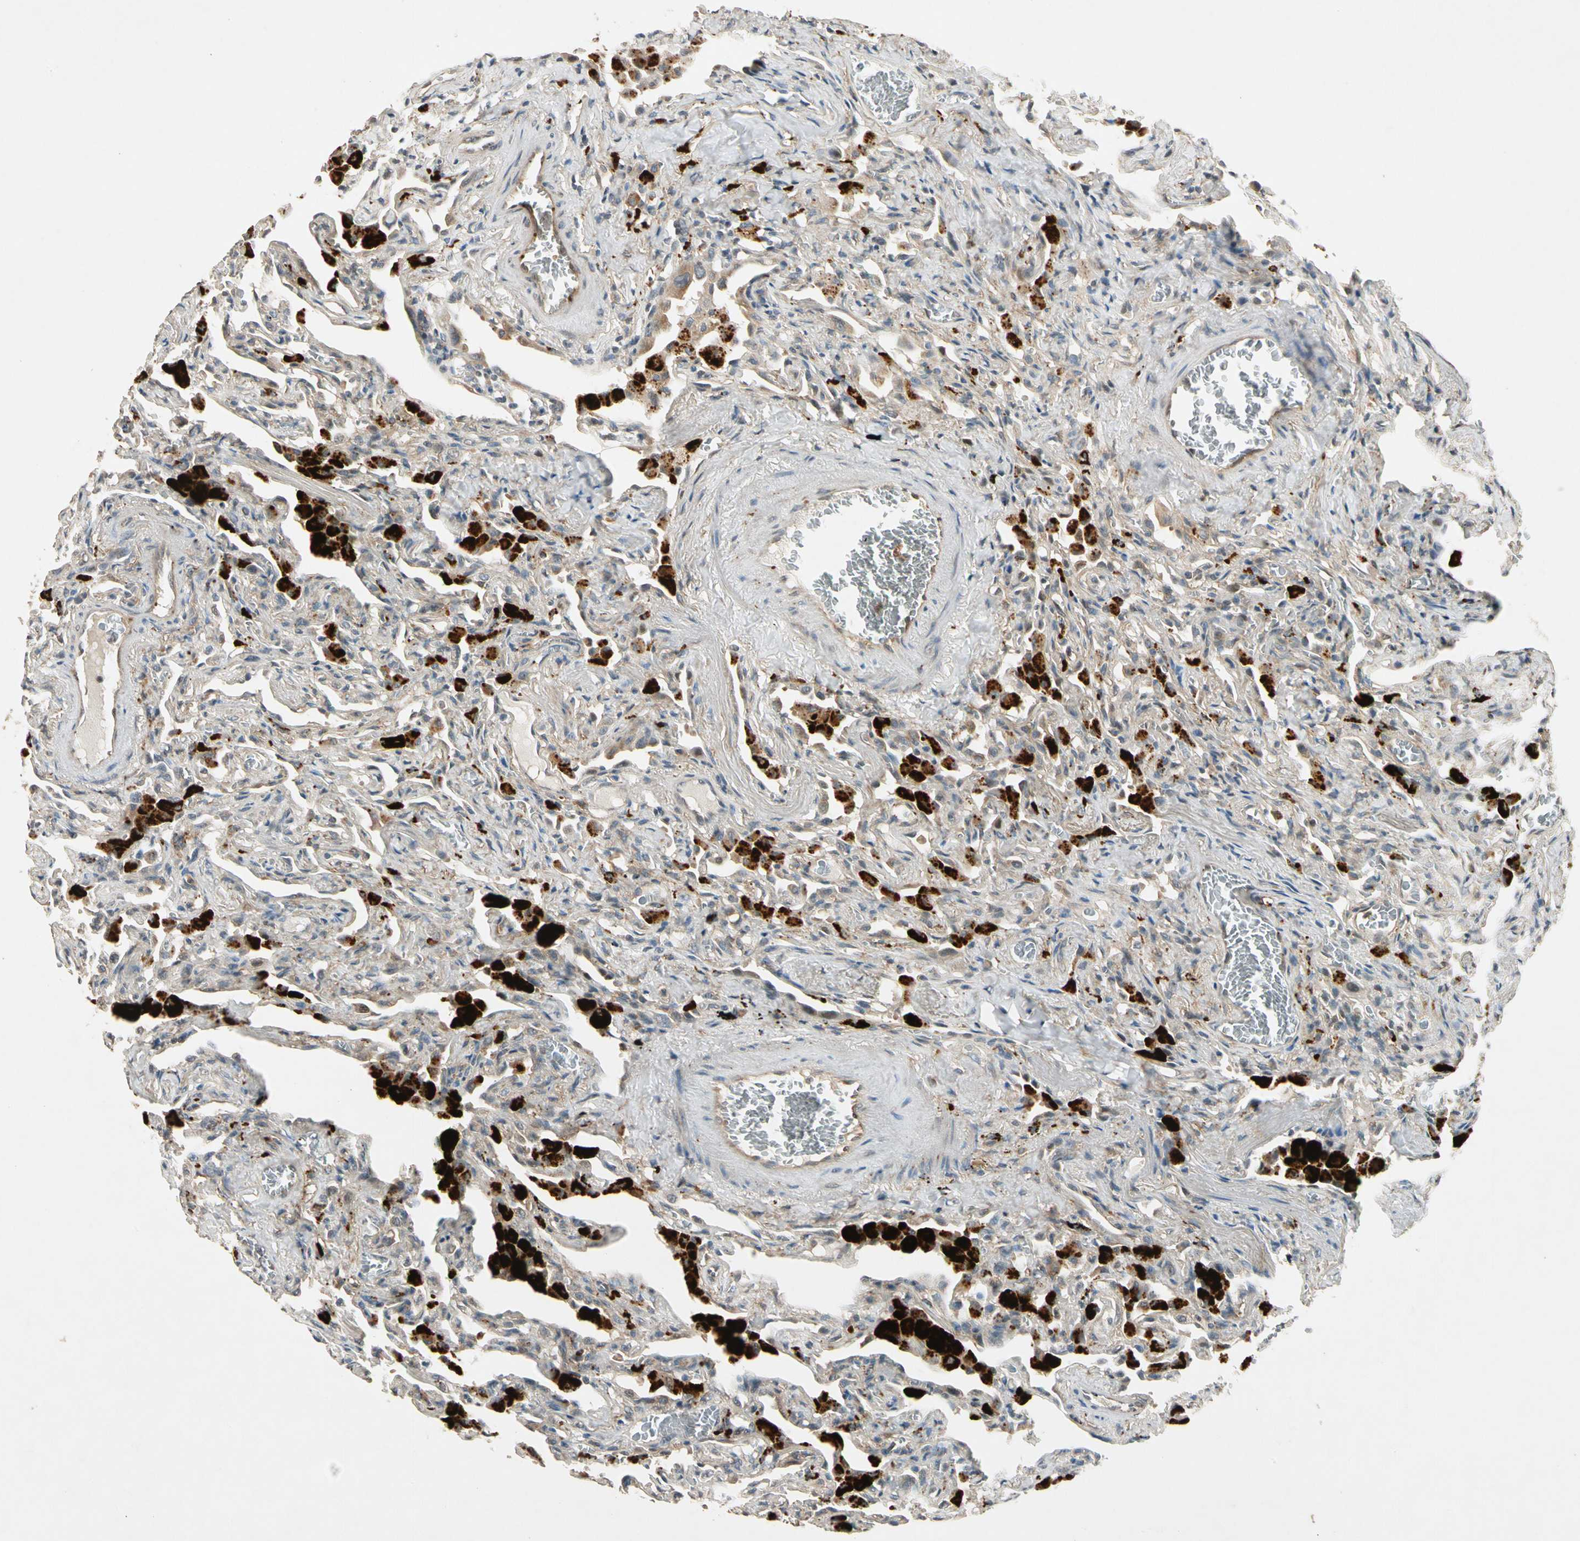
{"staining": {"intensity": "moderate", "quantity": ">75%", "location": "cytoplasmic/membranous"}, "tissue": "lung", "cell_type": "Alveolar cells", "image_type": "normal", "snomed": [{"axis": "morphology", "description": "Normal tissue, NOS"}, {"axis": "topography", "description": "Lung"}], "caption": "Approximately >75% of alveolar cells in benign human lung reveal moderate cytoplasmic/membranous protein positivity as visualized by brown immunohistochemical staining.", "gene": "ROCK2", "patient": {"sex": "male", "age": 73}}